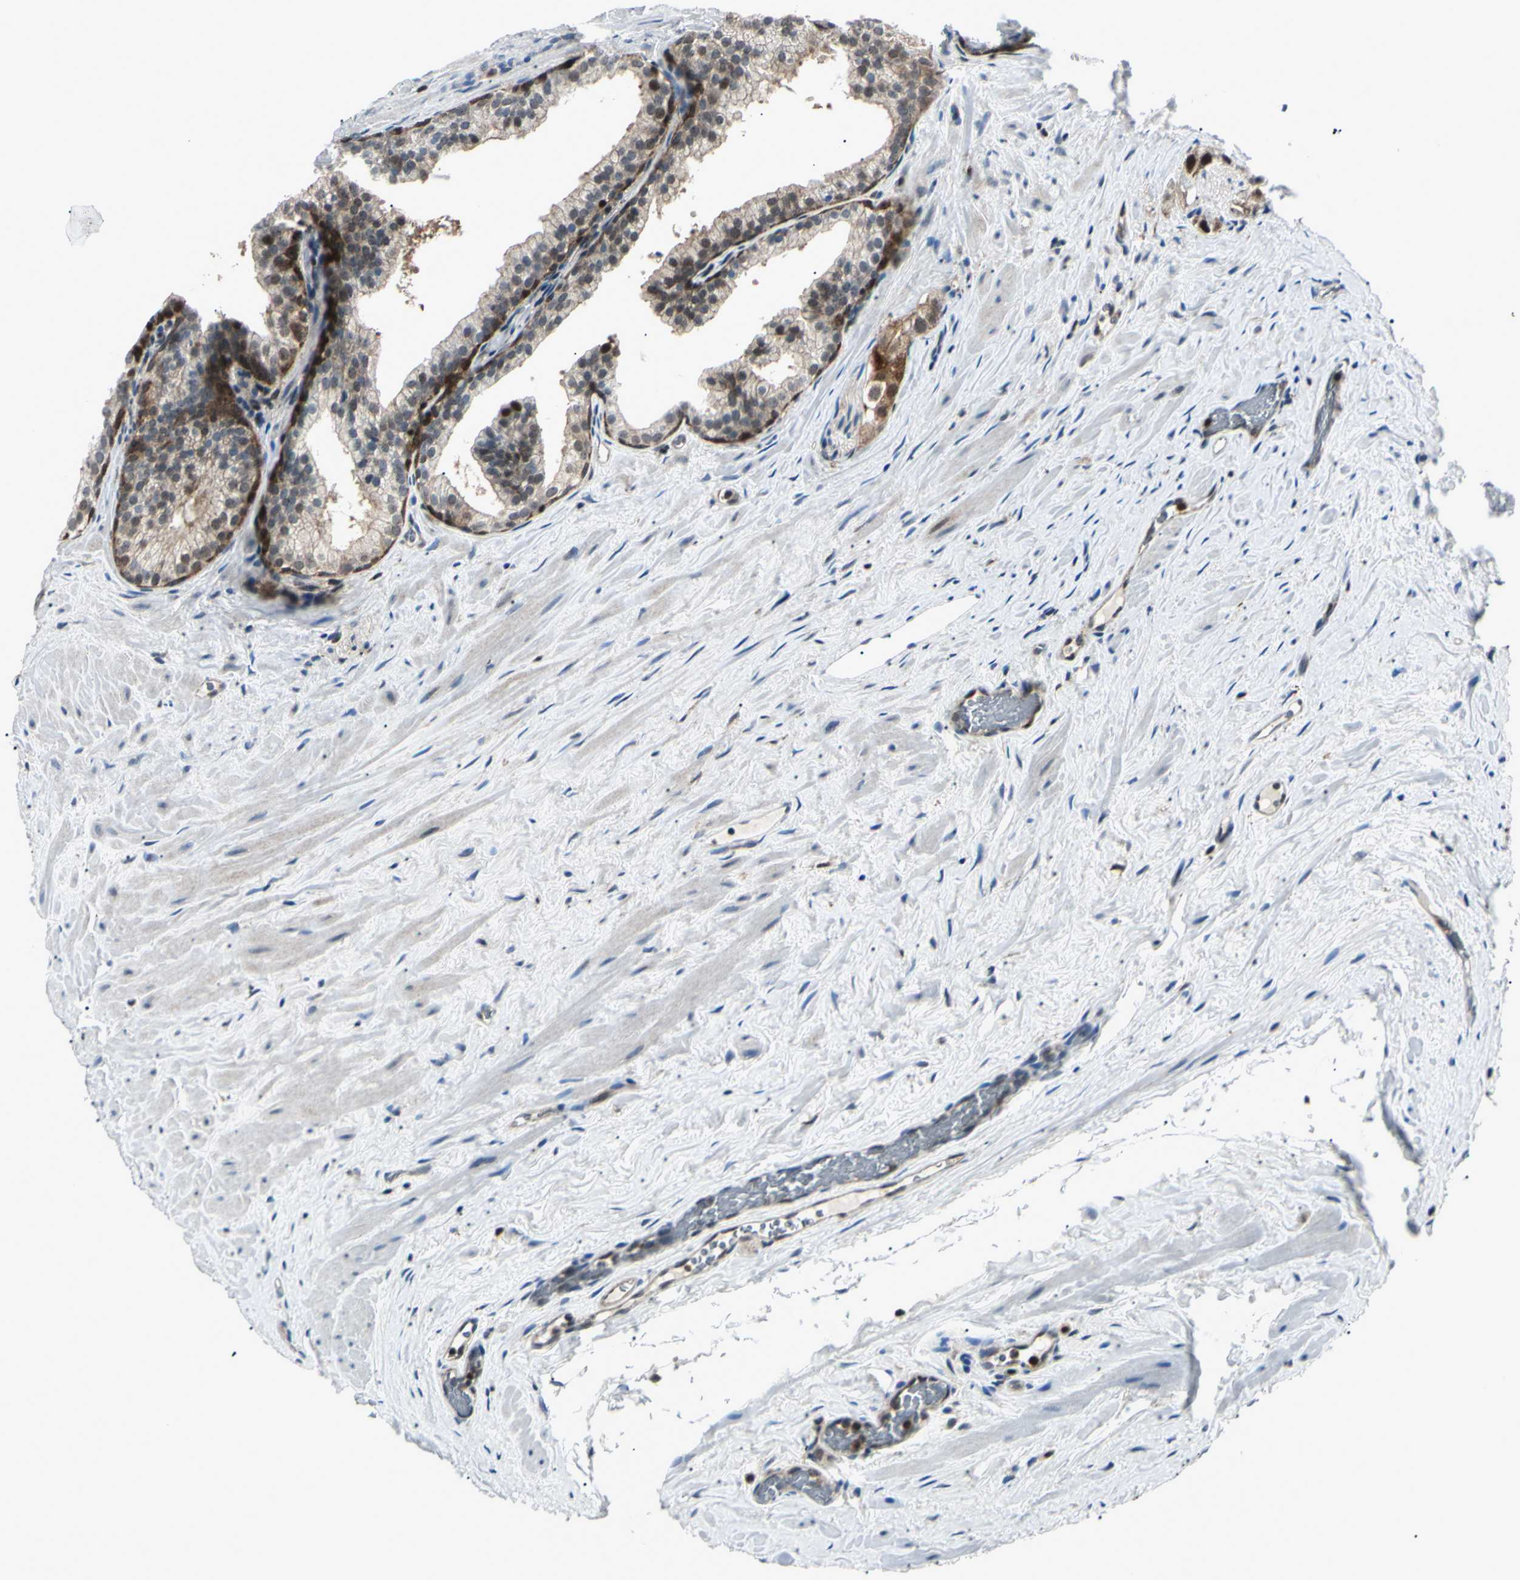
{"staining": {"intensity": "weak", "quantity": ">75%", "location": "cytoplasmic/membranous"}, "tissue": "prostate cancer", "cell_type": "Tumor cells", "image_type": "cancer", "snomed": [{"axis": "morphology", "description": "Adenocarcinoma, Low grade"}, {"axis": "topography", "description": "Prostate"}], "caption": "A high-resolution histopathology image shows immunohistochemistry (IHC) staining of prostate adenocarcinoma (low-grade), which displays weak cytoplasmic/membranous expression in approximately >75% of tumor cells.", "gene": "PGK1", "patient": {"sex": "male", "age": 59}}